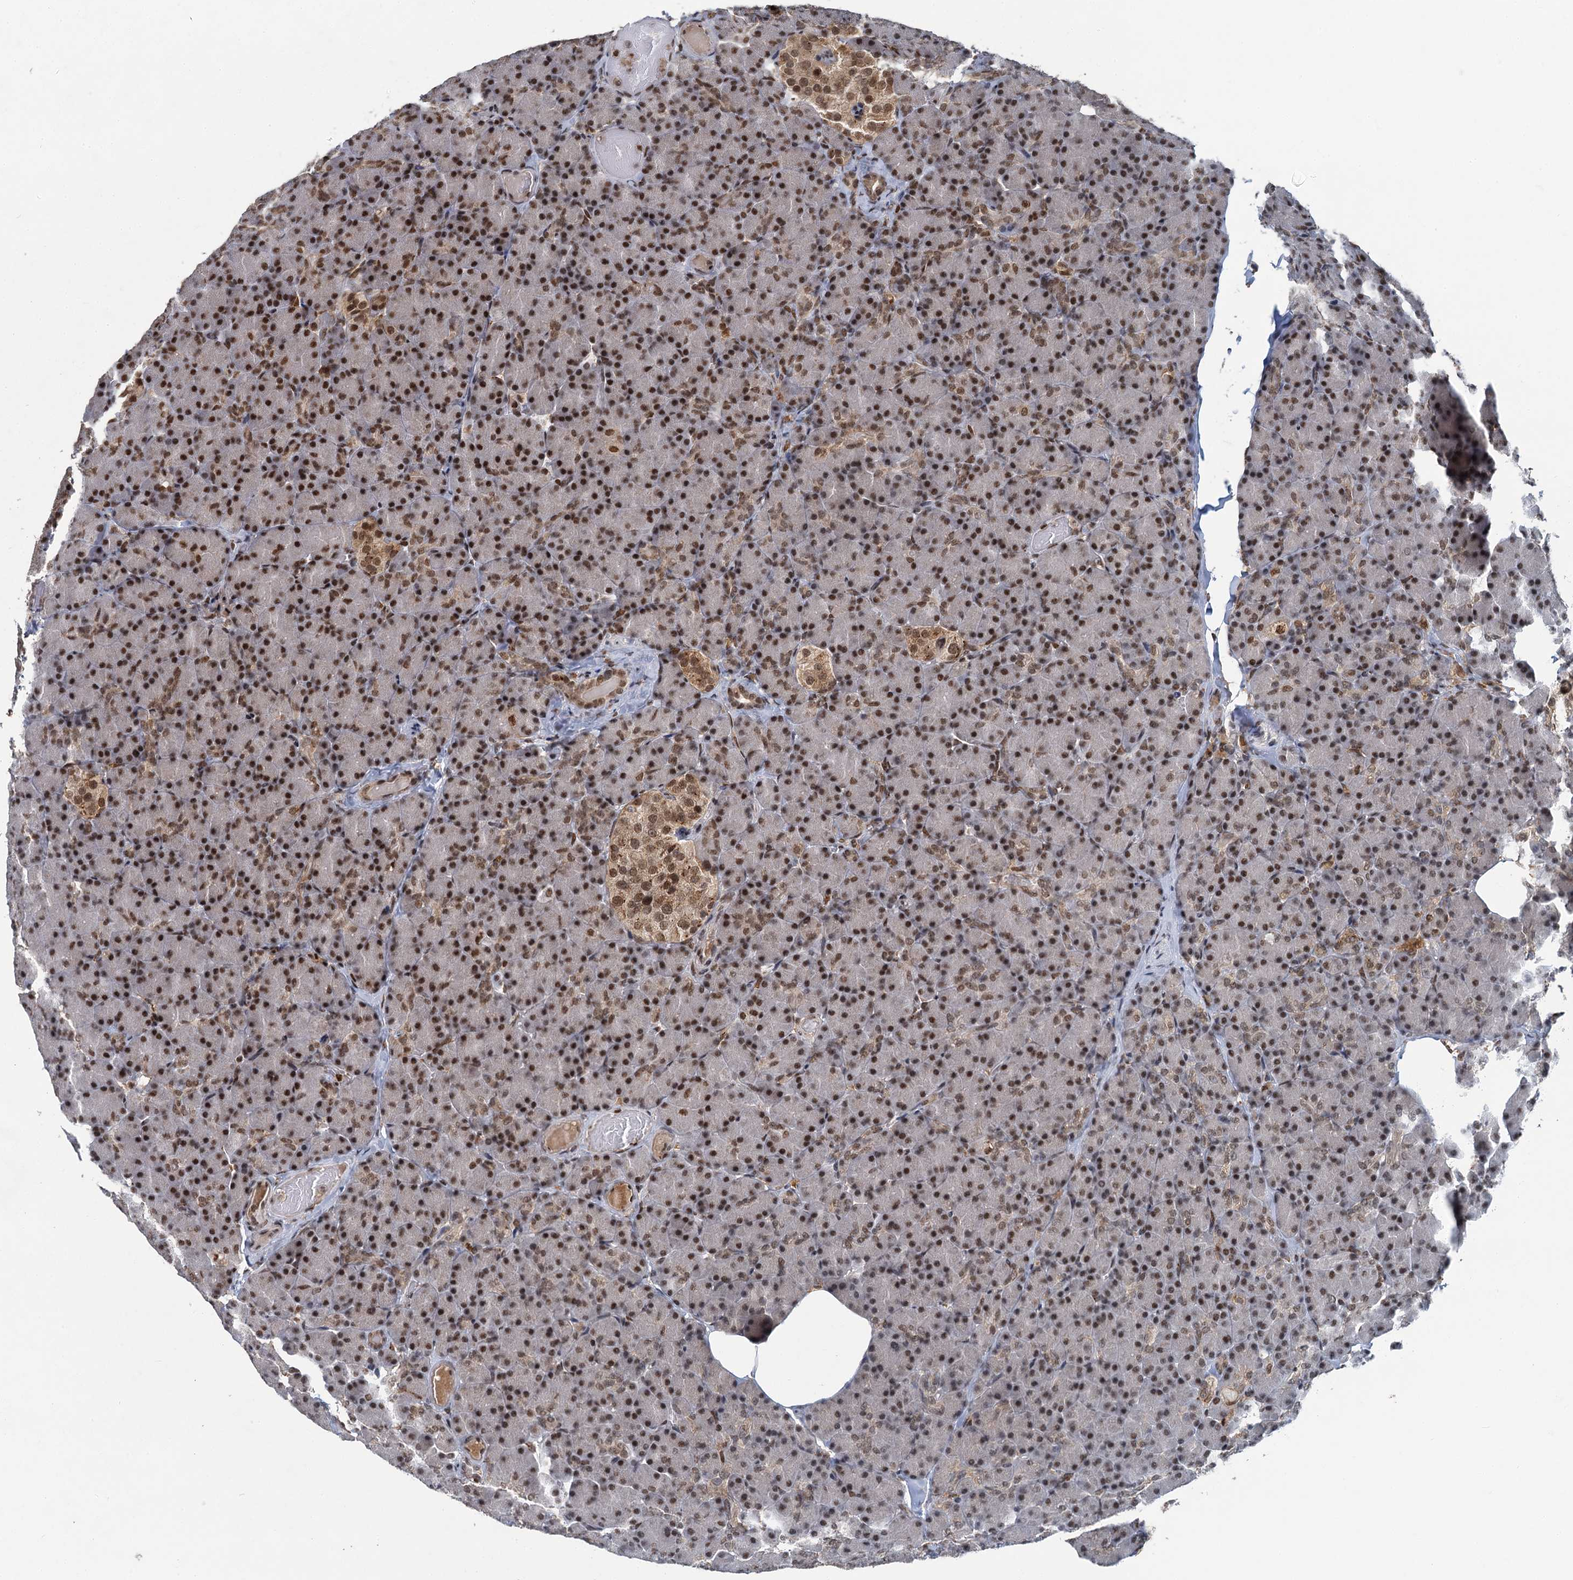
{"staining": {"intensity": "moderate", "quantity": ">75%", "location": "nuclear"}, "tissue": "pancreas", "cell_type": "Exocrine glandular cells", "image_type": "normal", "snomed": [{"axis": "morphology", "description": "Normal tissue, NOS"}, {"axis": "topography", "description": "Pancreas"}], "caption": "Immunohistochemical staining of benign pancreas shows >75% levels of moderate nuclear protein positivity in approximately >75% of exocrine glandular cells. The protein is shown in brown color, while the nuclei are stained blue.", "gene": "PPHLN1", "patient": {"sex": "female", "age": 43}}